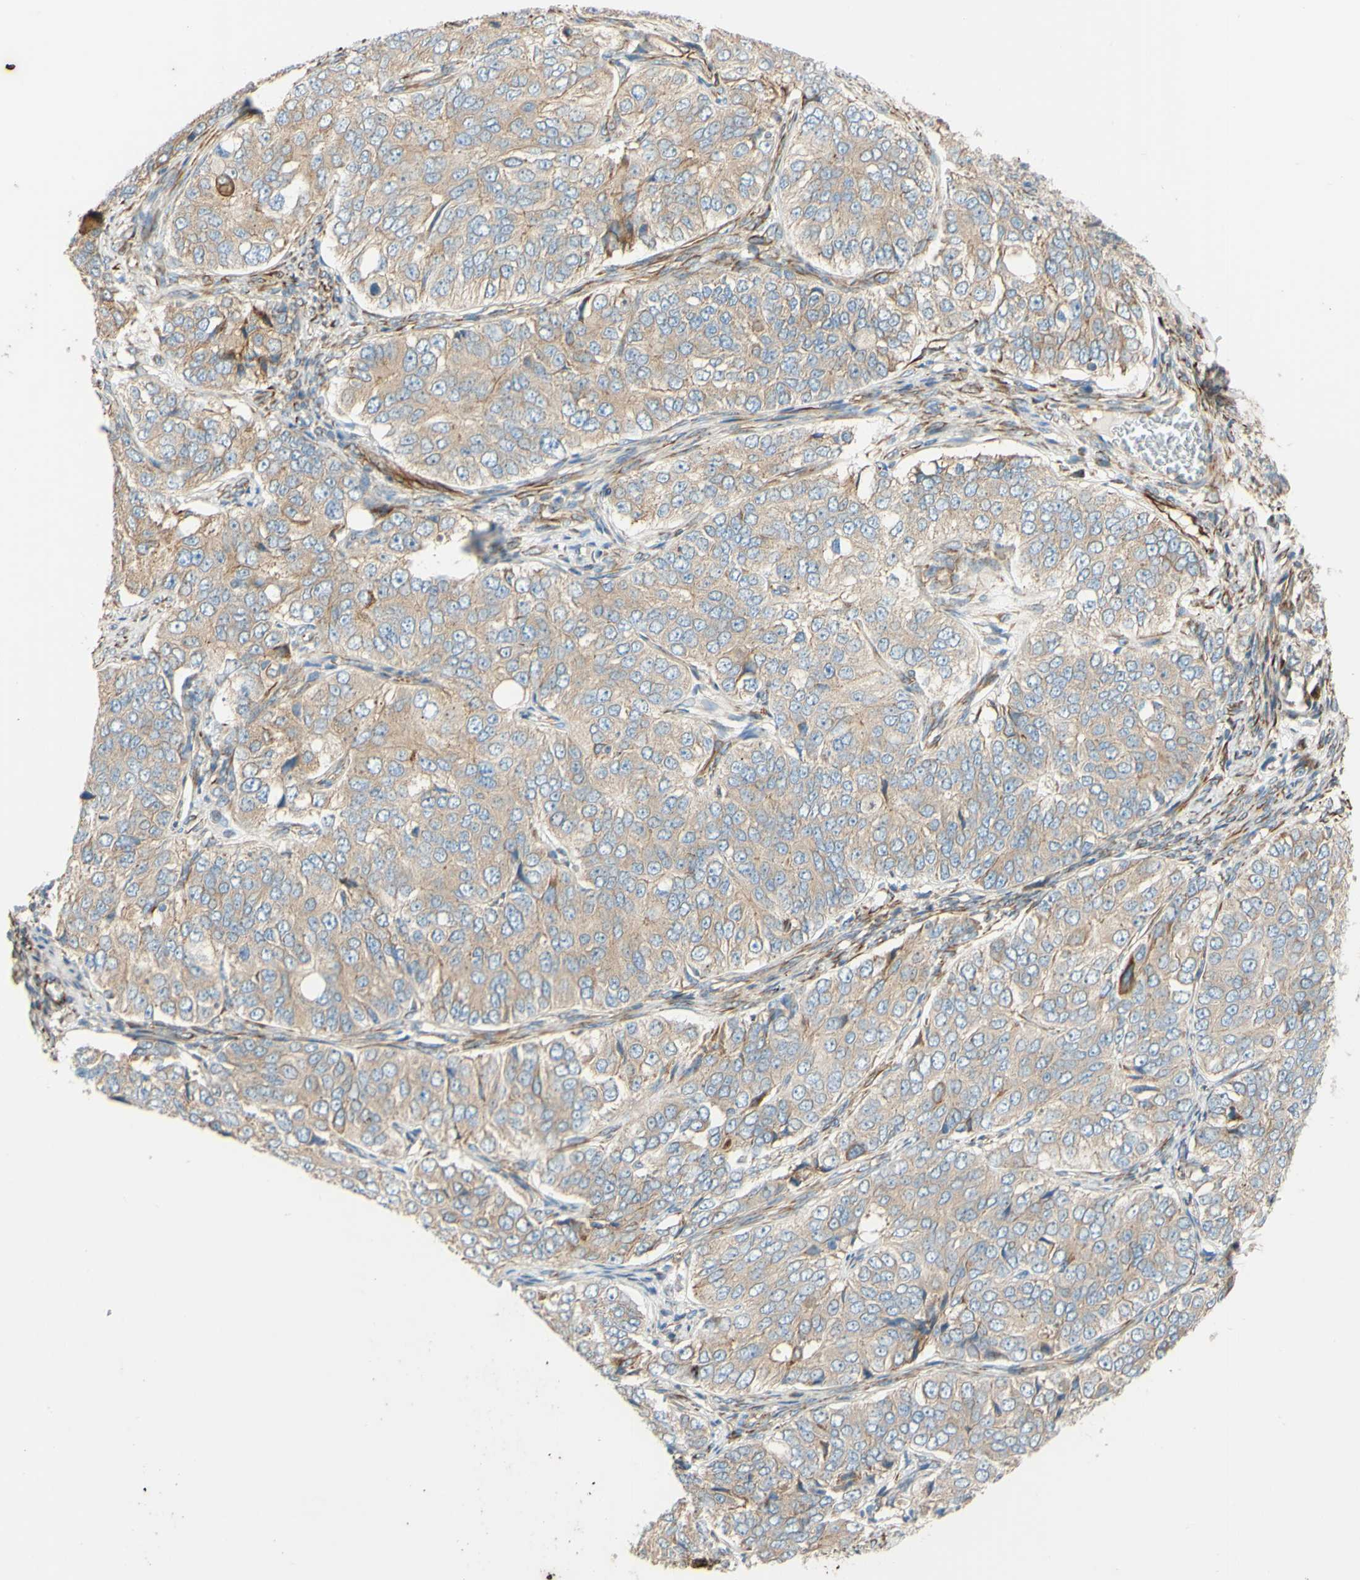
{"staining": {"intensity": "weak", "quantity": ">75%", "location": "cytoplasmic/membranous"}, "tissue": "ovarian cancer", "cell_type": "Tumor cells", "image_type": "cancer", "snomed": [{"axis": "morphology", "description": "Carcinoma, endometroid"}, {"axis": "topography", "description": "Ovary"}], "caption": "The image reveals staining of endometroid carcinoma (ovarian), revealing weak cytoplasmic/membranous protein positivity (brown color) within tumor cells.", "gene": "C1orf43", "patient": {"sex": "female", "age": 51}}